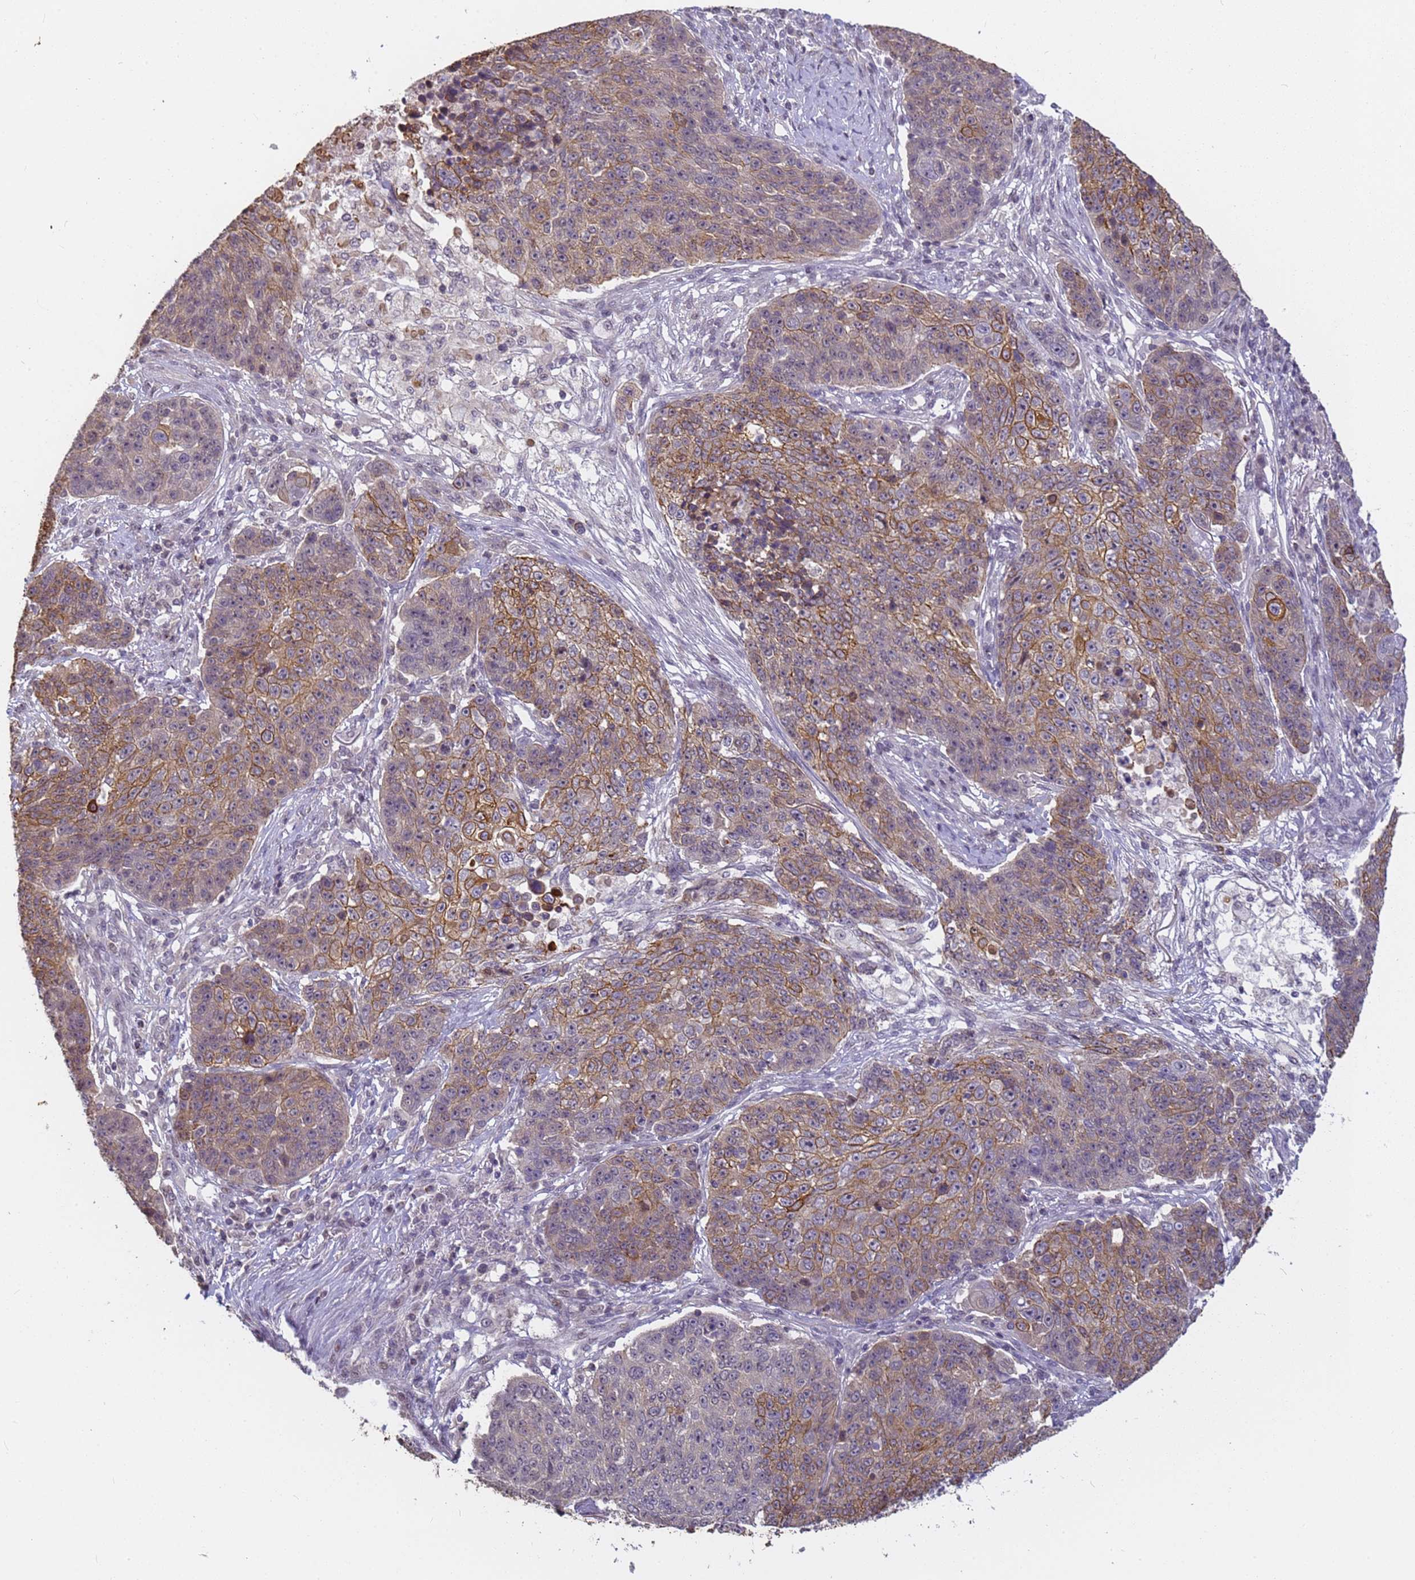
{"staining": {"intensity": "strong", "quantity": "25%-75%", "location": "cytoplasmic/membranous"}, "tissue": "lung cancer", "cell_type": "Tumor cells", "image_type": "cancer", "snomed": [{"axis": "morphology", "description": "Normal tissue, NOS"}, {"axis": "morphology", "description": "Squamous cell carcinoma, NOS"}, {"axis": "topography", "description": "Lymph node"}, {"axis": "topography", "description": "Lung"}], "caption": "Lung cancer (squamous cell carcinoma) tissue reveals strong cytoplasmic/membranous staining in approximately 25%-75% of tumor cells", "gene": "VWA3A", "patient": {"sex": "male", "age": 66}}